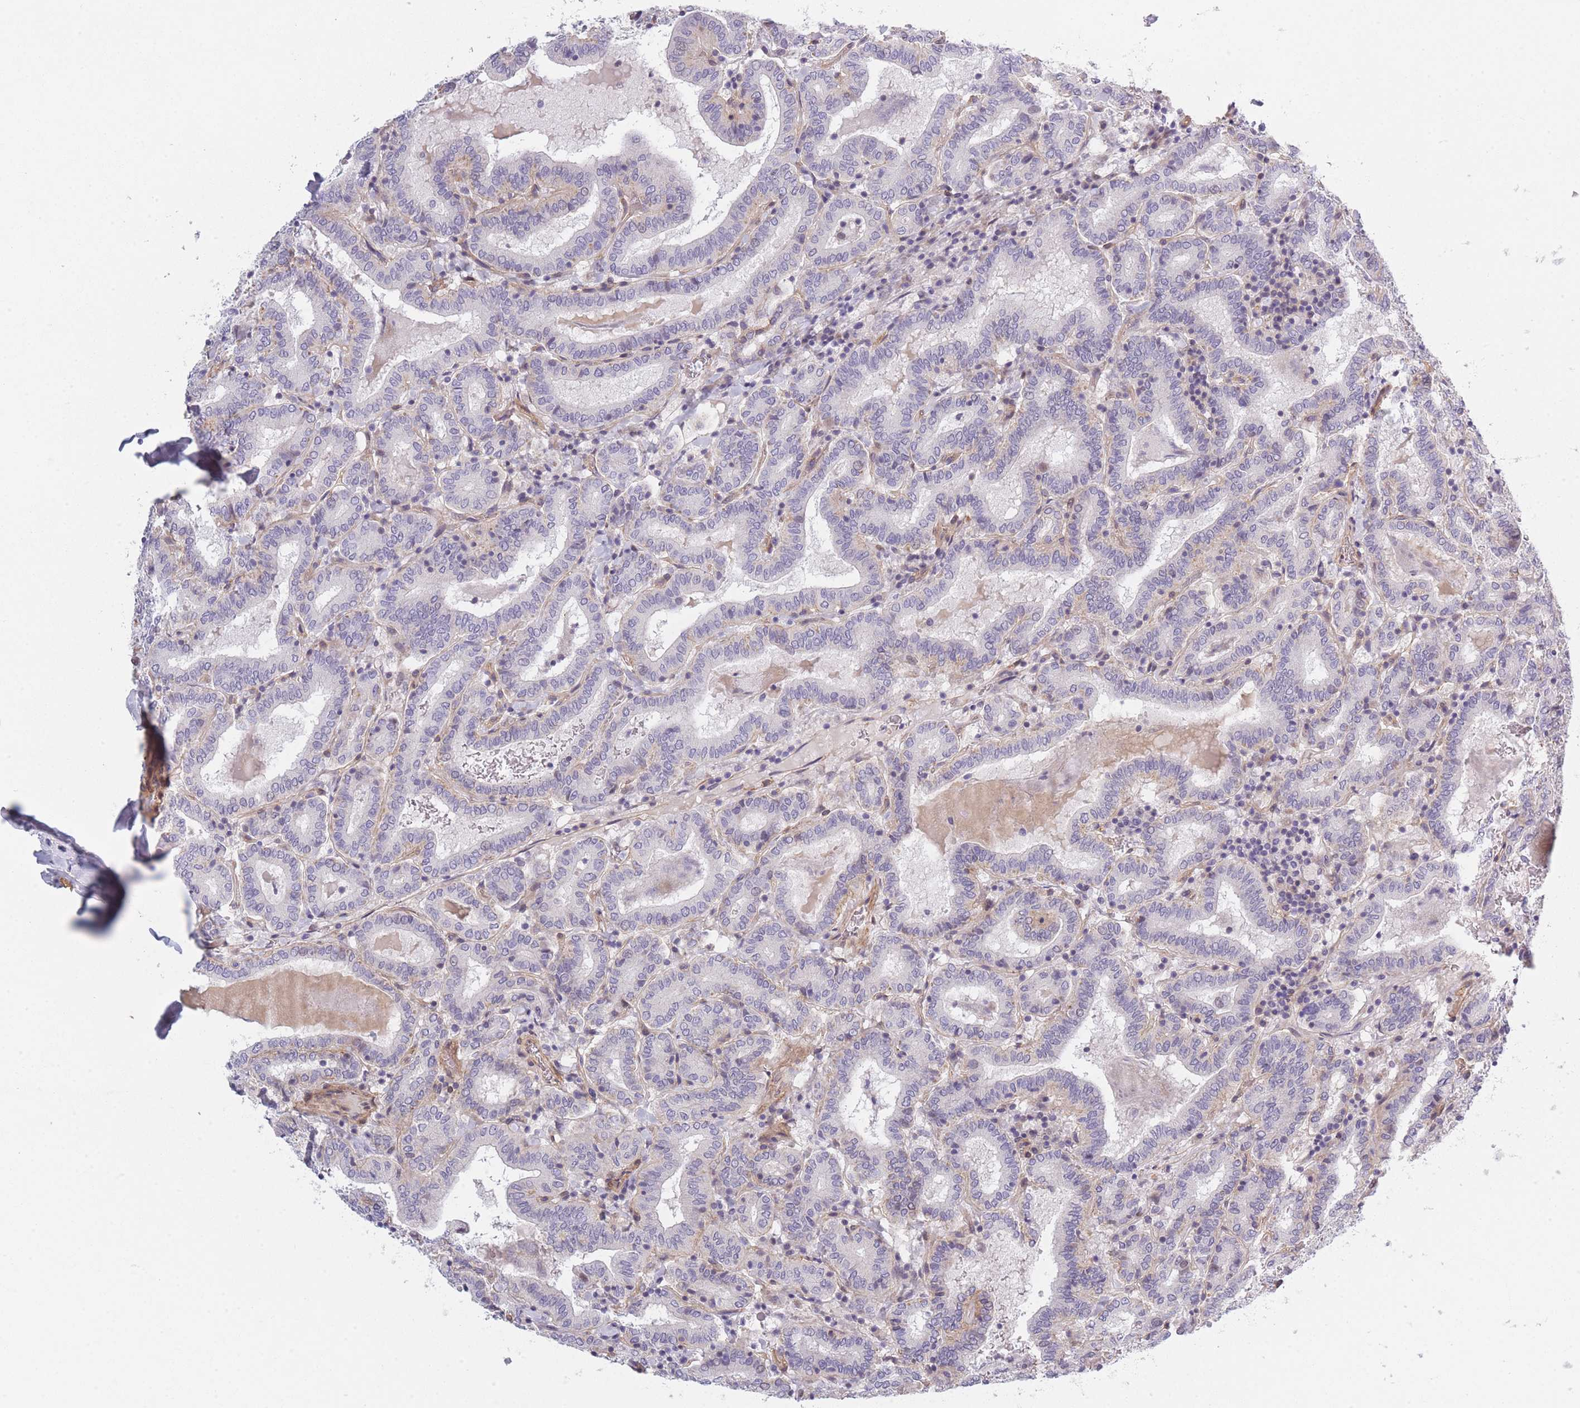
{"staining": {"intensity": "negative", "quantity": "none", "location": "none"}, "tissue": "thyroid cancer", "cell_type": "Tumor cells", "image_type": "cancer", "snomed": [{"axis": "morphology", "description": "Papillary adenocarcinoma, NOS"}, {"axis": "topography", "description": "Thyroid gland"}], "caption": "Immunohistochemistry (IHC) image of human thyroid papillary adenocarcinoma stained for a protein (brown), which demonstrates no staining in tumor cells.", "gene": "SLC7A6", "patient": {"sex": "female", "age": 72}}